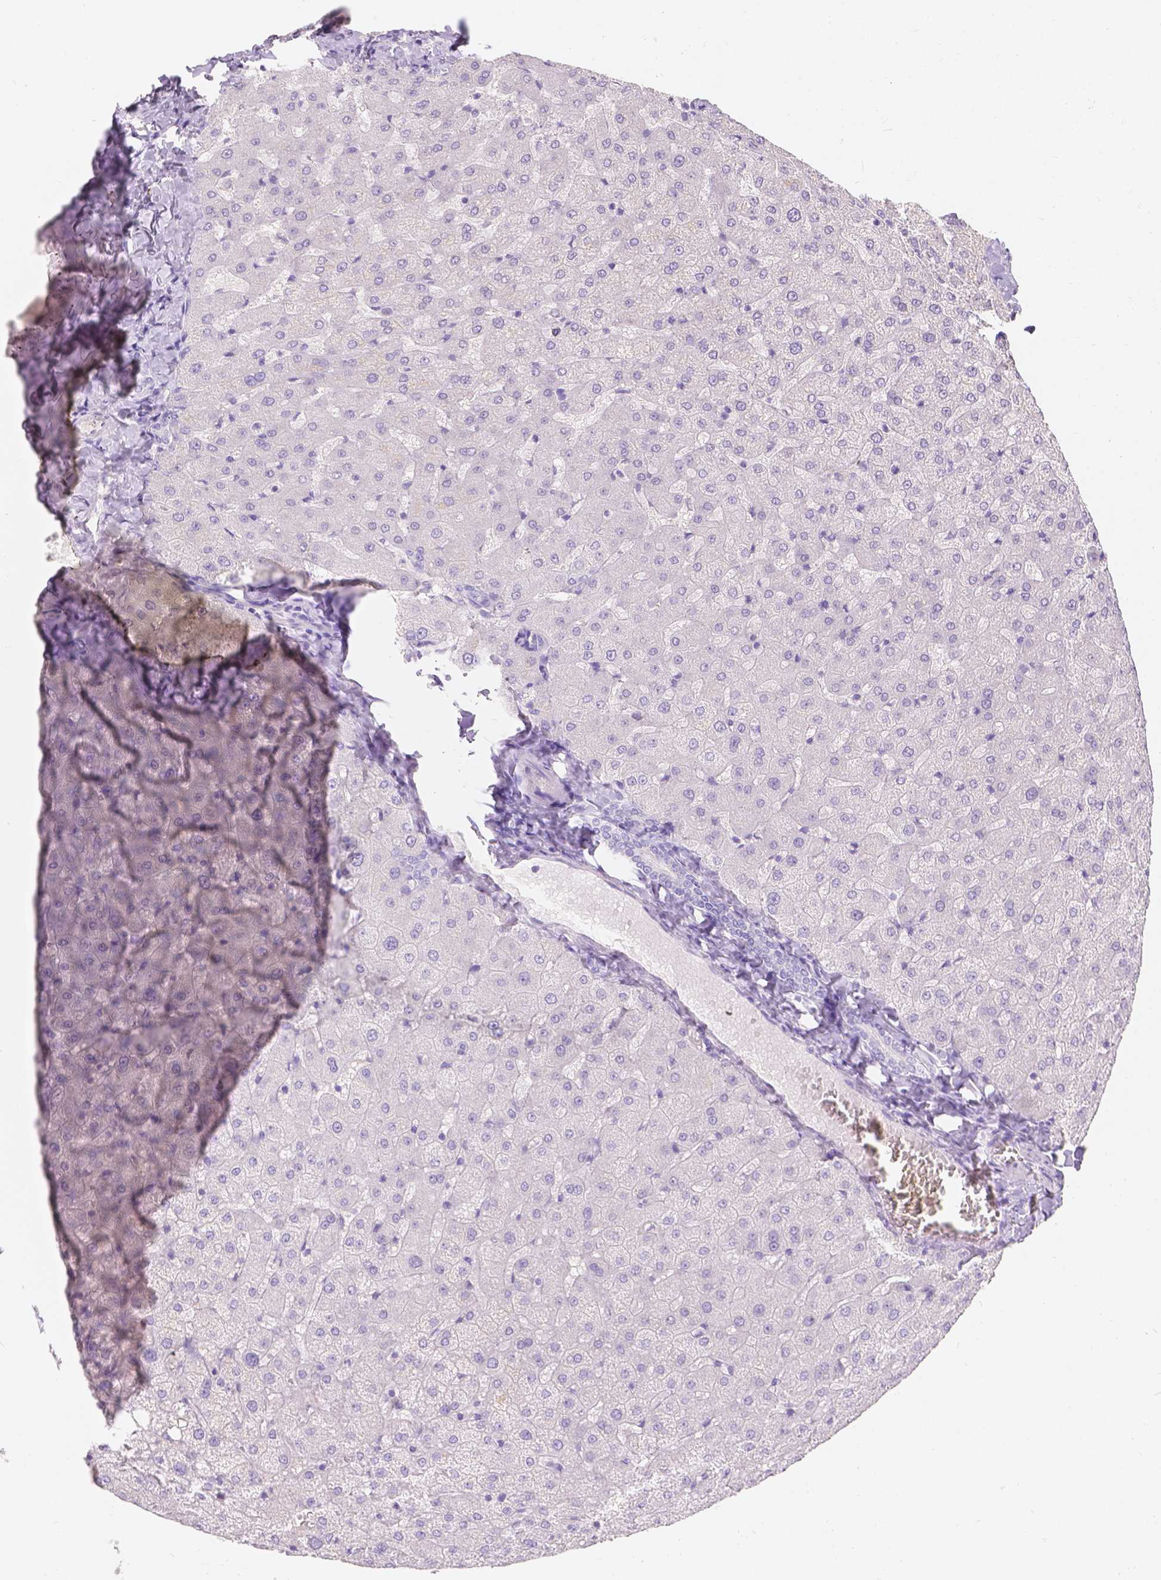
{"staining": {"intensity": "negative", "quantity": "none", "location": "none"}, "tissue": "liver", "cell_type": "Cholangiocytes", "image_type": "normal", "snomed": [{"axis": "morphology", "description": "Normal tissue, NOS"}, {"axis": "topography", "description": "Liver"}], "caption": "Image shows no significant protein expression in cholangiocytes of benign liver.", "gene": "GAL3ST2", "patient": {"sex": "female", "age": 50}}